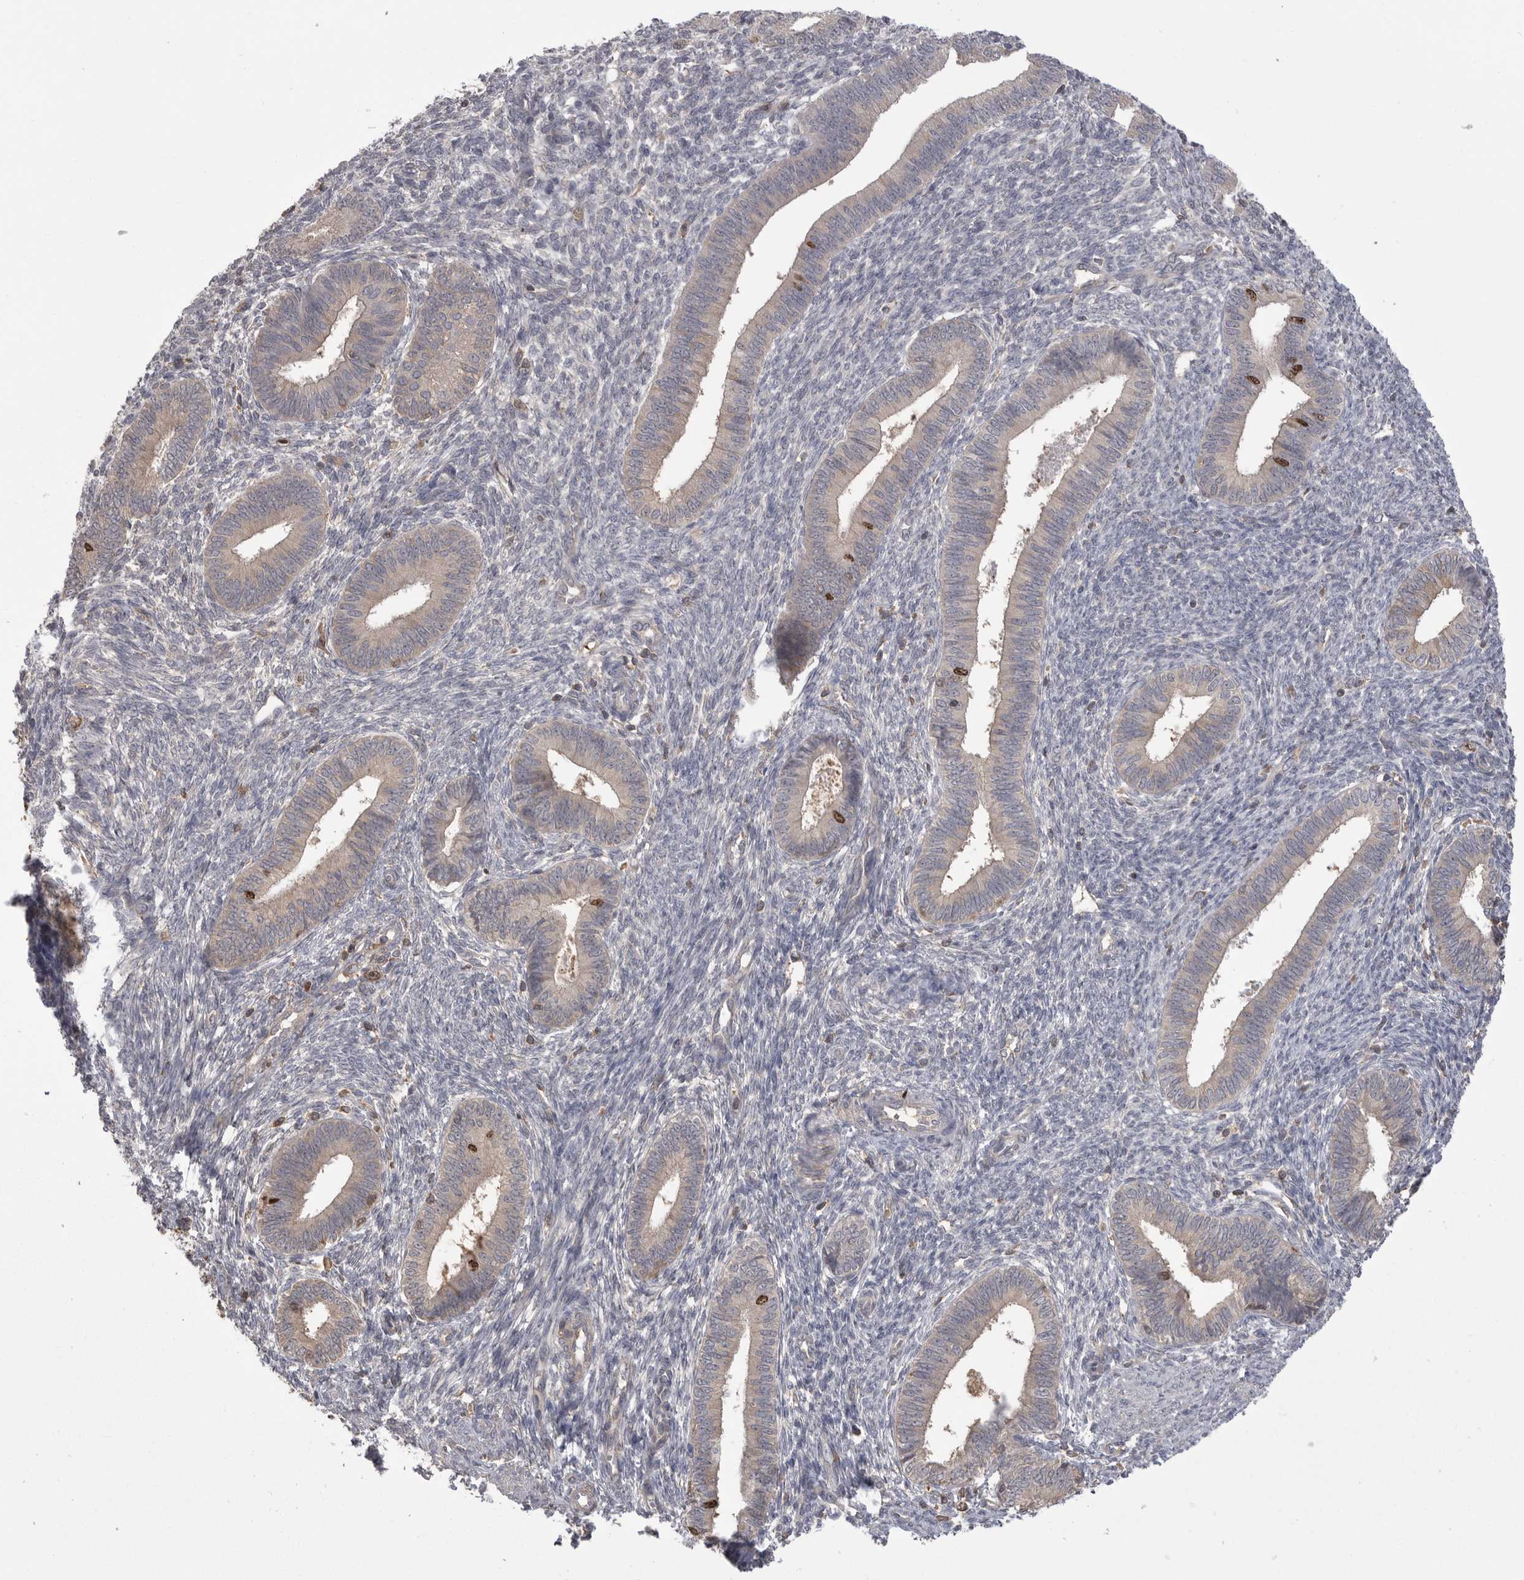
{"staining": {"intensity": "negative", "quantity": "none", "location": "none"}, "tissue": "endometrium", "cell_type": "Cells in endometrial stroma", "image_type": "normal", "snomed": [{"axis": "morphology", "description": "Normal tissue, NOS"}, {"axis": "topography", "description": "Endometrium"}], "caption": "DAB (3,3'-diaminobenzidine) immunohistochemical staining of unremarkable endometrium shows no significant staining in cells in endometrial stroma. (Immunohistochemistry (ihc), brightfield microscopy, high magnification).", "gene": "TOP2A", "patient": {"sex": "female", "age": 46}}